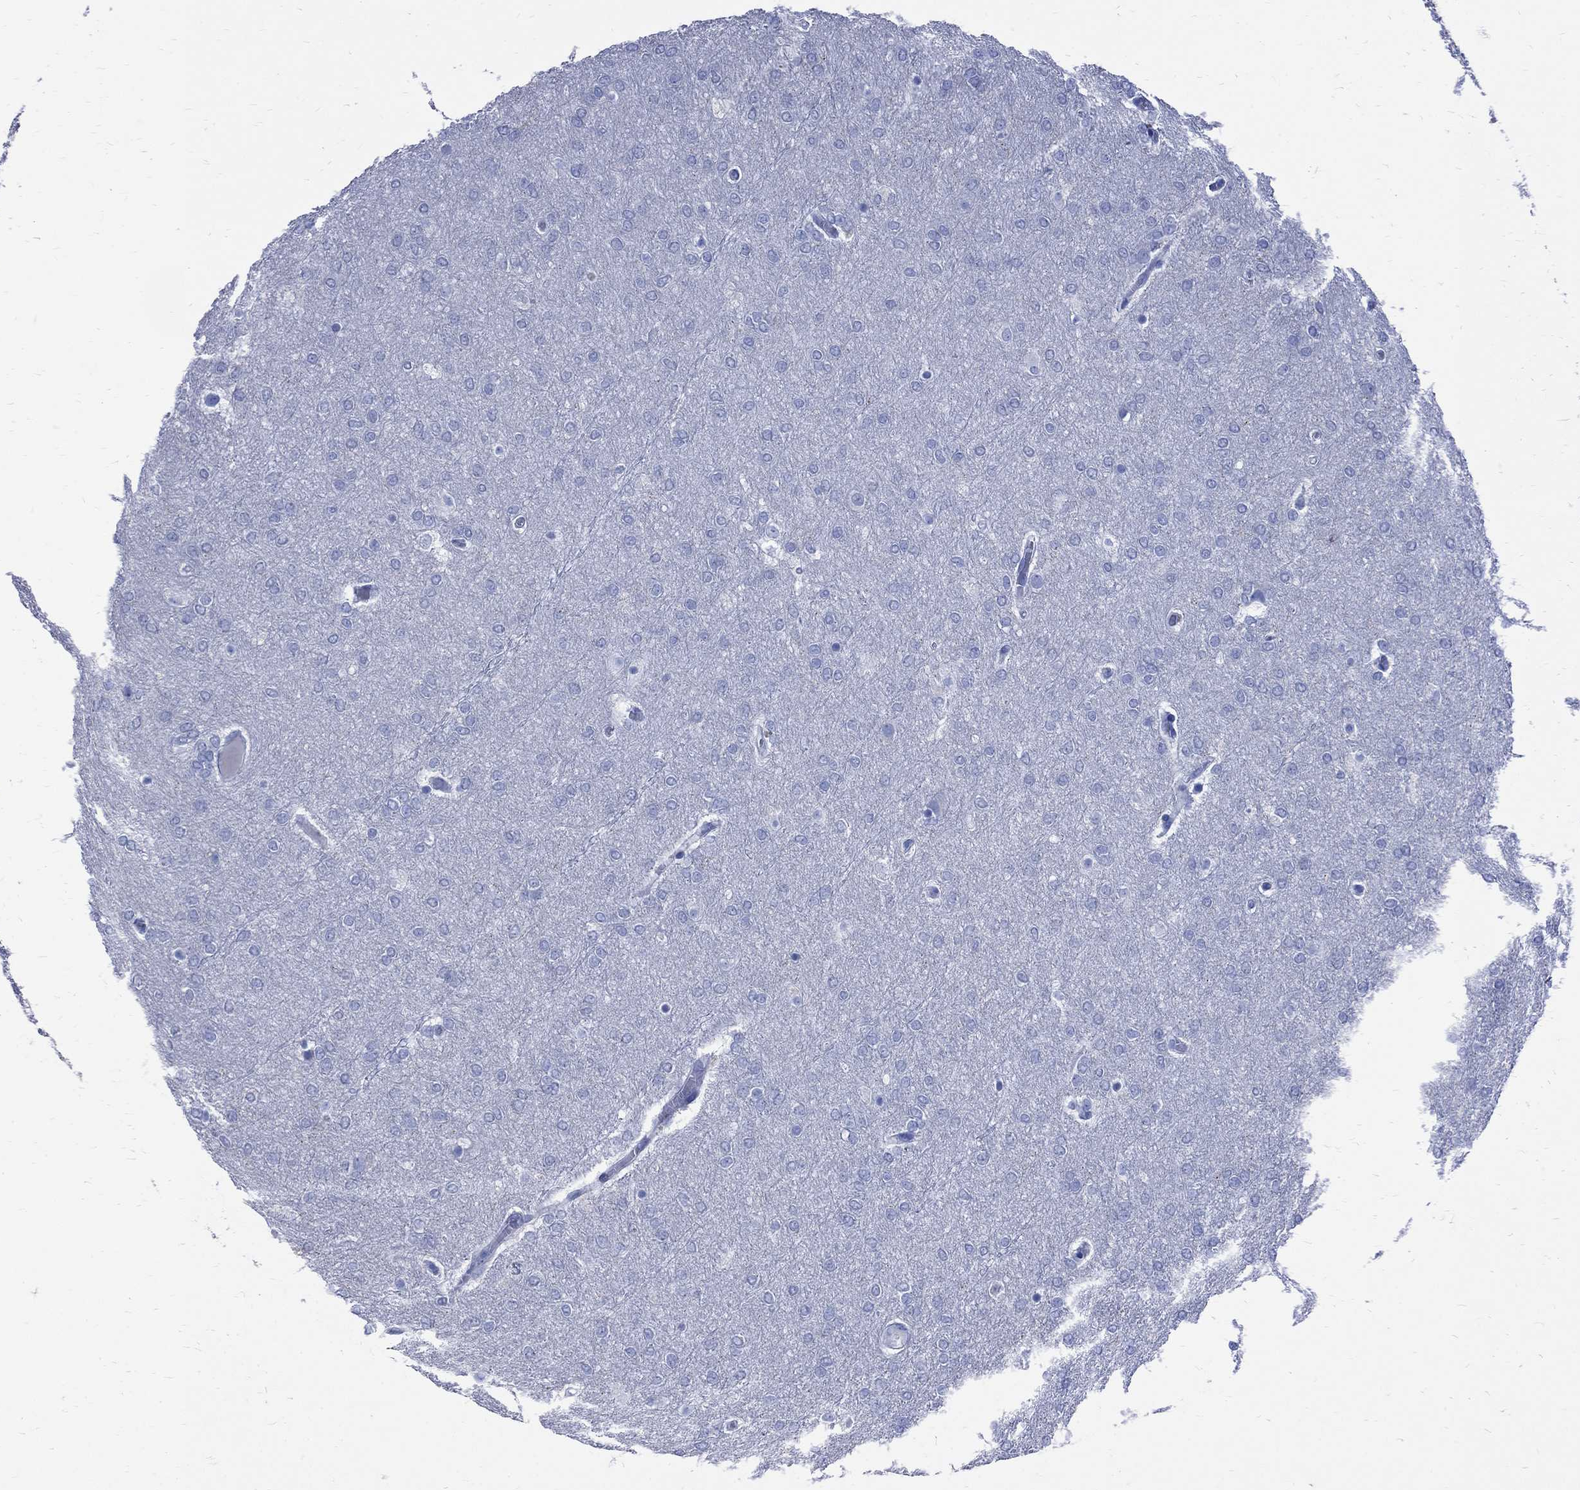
{"staining": {"intensity": "negative", "quantity": "none", "location": "none"}, "tissue": "glioma", "cell_type": "Tumor cells", "image_type": "cancer", "snomed": [{"axis": "morphology", "description": "Glioma, malignant, High grade"}, {"axis": "topography", "description": "Brain"}], "caption": "The immunohistochemistry photomicrograph has no significant staining in tumor cells of high-grade glioma (malignant) tissue.", "gene": "MAGEB6", "patient": {"sex": "female", "age": 61}}